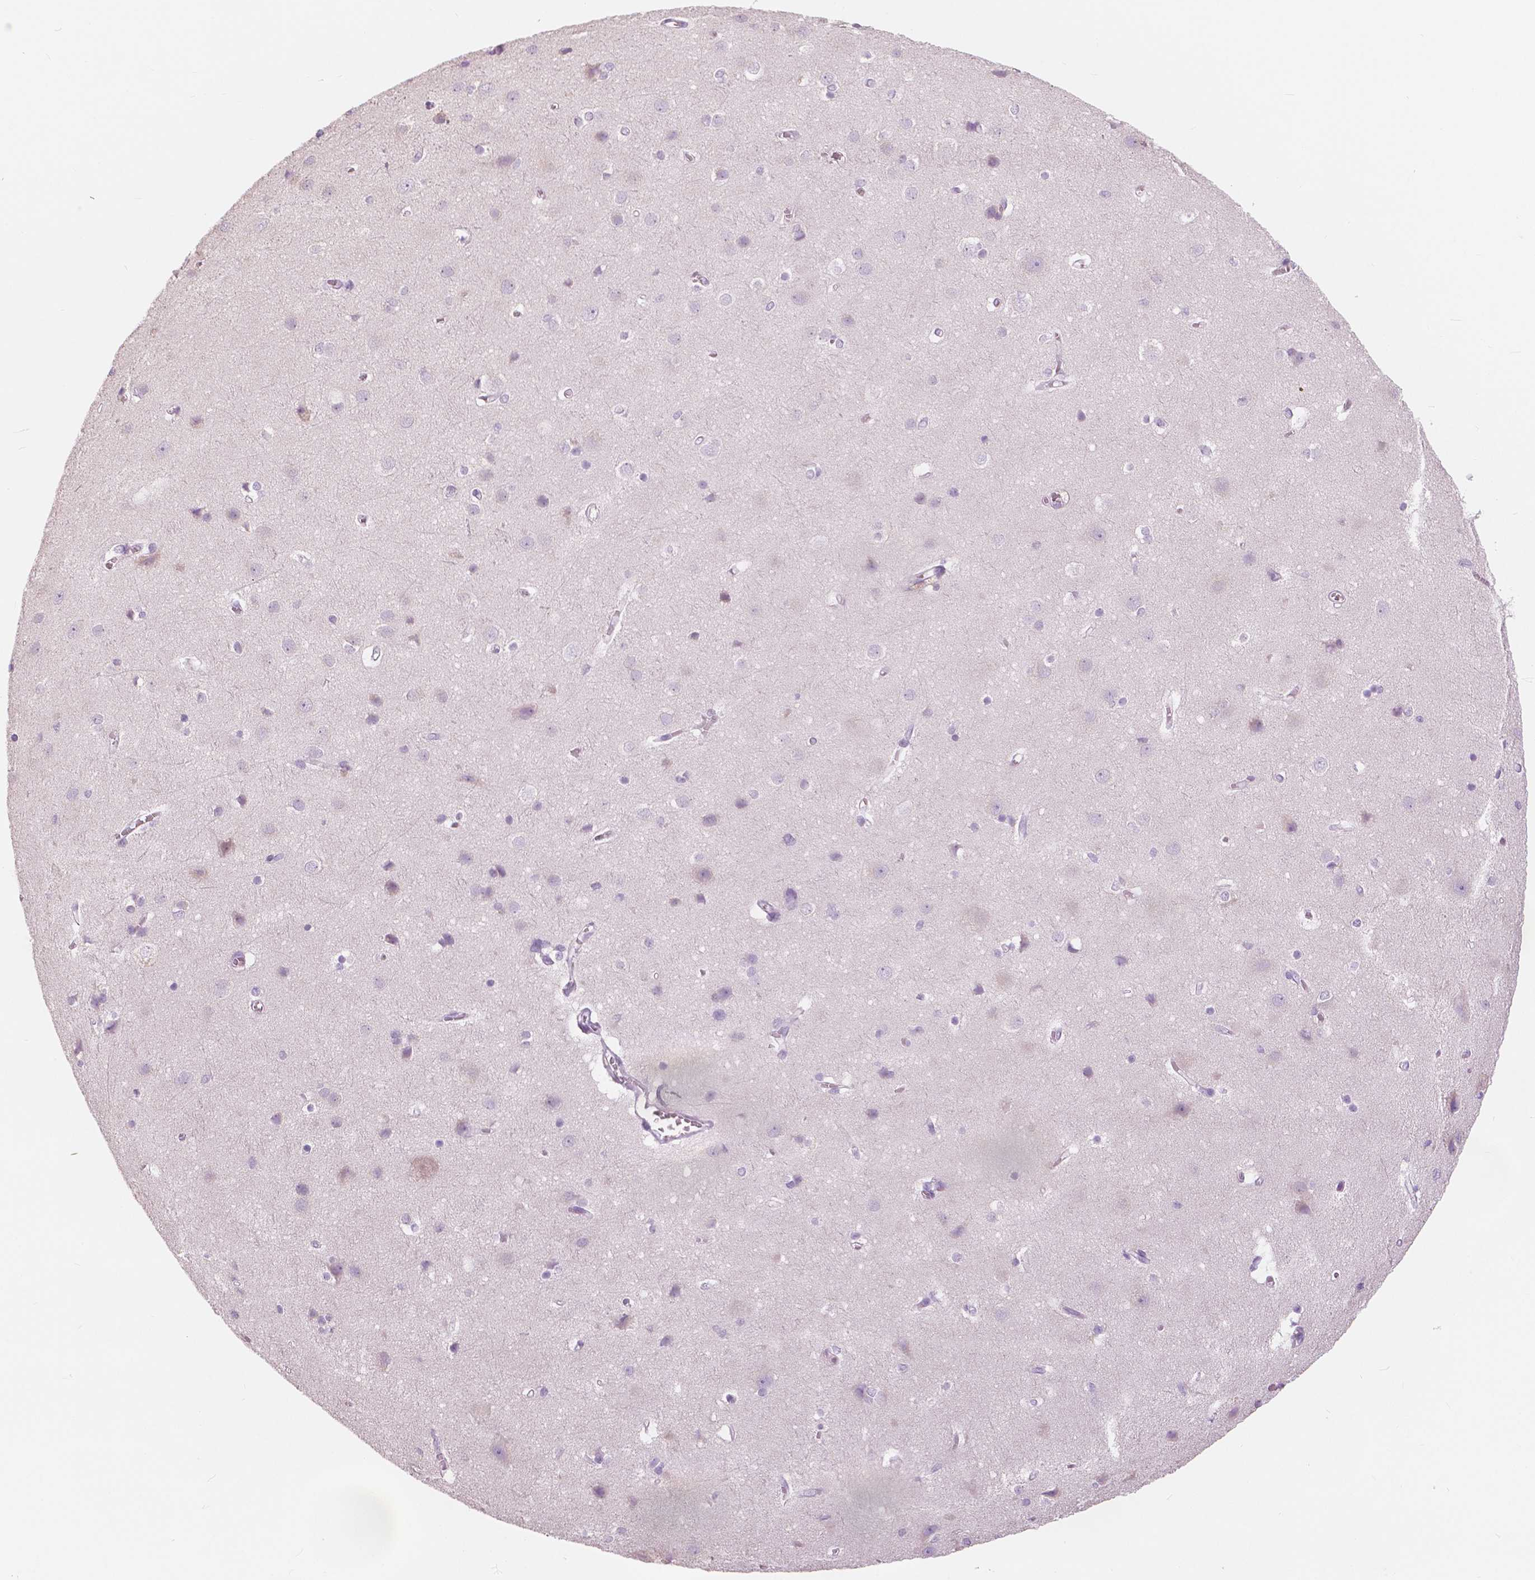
{"staining": {"intensity": "negative", "quantity": "none", "location": "none"}, "tissue": "cerebral cortex", "cell_type": "Endothelial cells", "image_type": "normal", "snomed": [{"axis": "morphology", "description": "Normal tissue, NOS"}, {"axis": "topography", "description": "Cerebral cortex"}], "caption": "Immunohistochemistry histopathology image of unremarkable cerebral cortex stained for a protein (brown), which exhibits no expression in endothelial cells. Nuclei are stained in blue.", "gene": "CXCR2", "patient": {"sex": "male", "age": 37}}